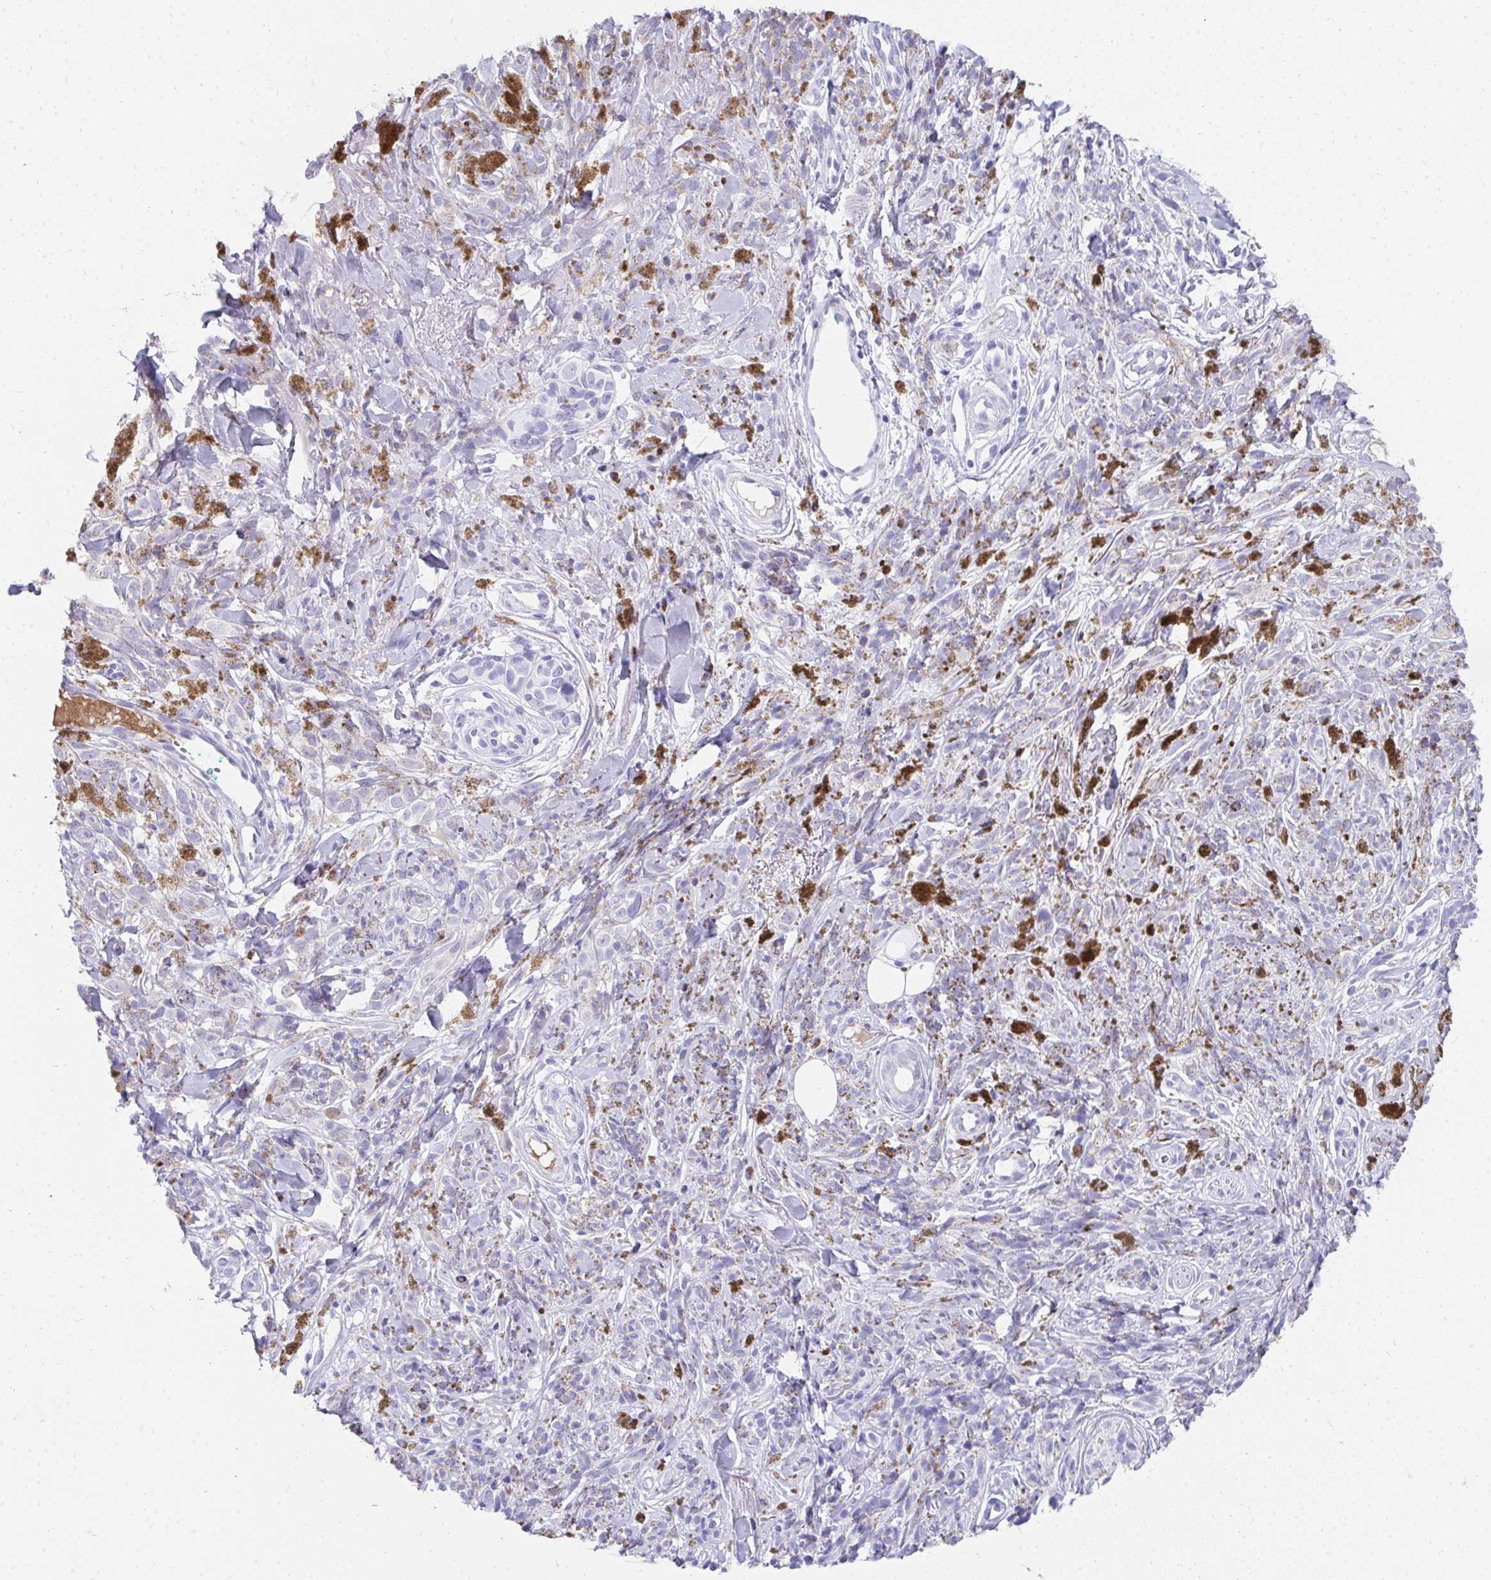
{"staining": {"intensity": "negative", "quantity": "none", "location": "none"}, "tissue": "melanoma", "cell_type": "Tumor cells", "image_type": "cancer", "snomed": [{"axis": "morphology", "description": "Malignant melanoma, NOS"}, {"axis": "topography", "description": "Skin"}], "caption": "This is an IHC histopathology image of human malignant melanoma. There is no positivity in tumor cells.", "gene": "TNNT1", "patient": {"sex": "male", "age": 85}}